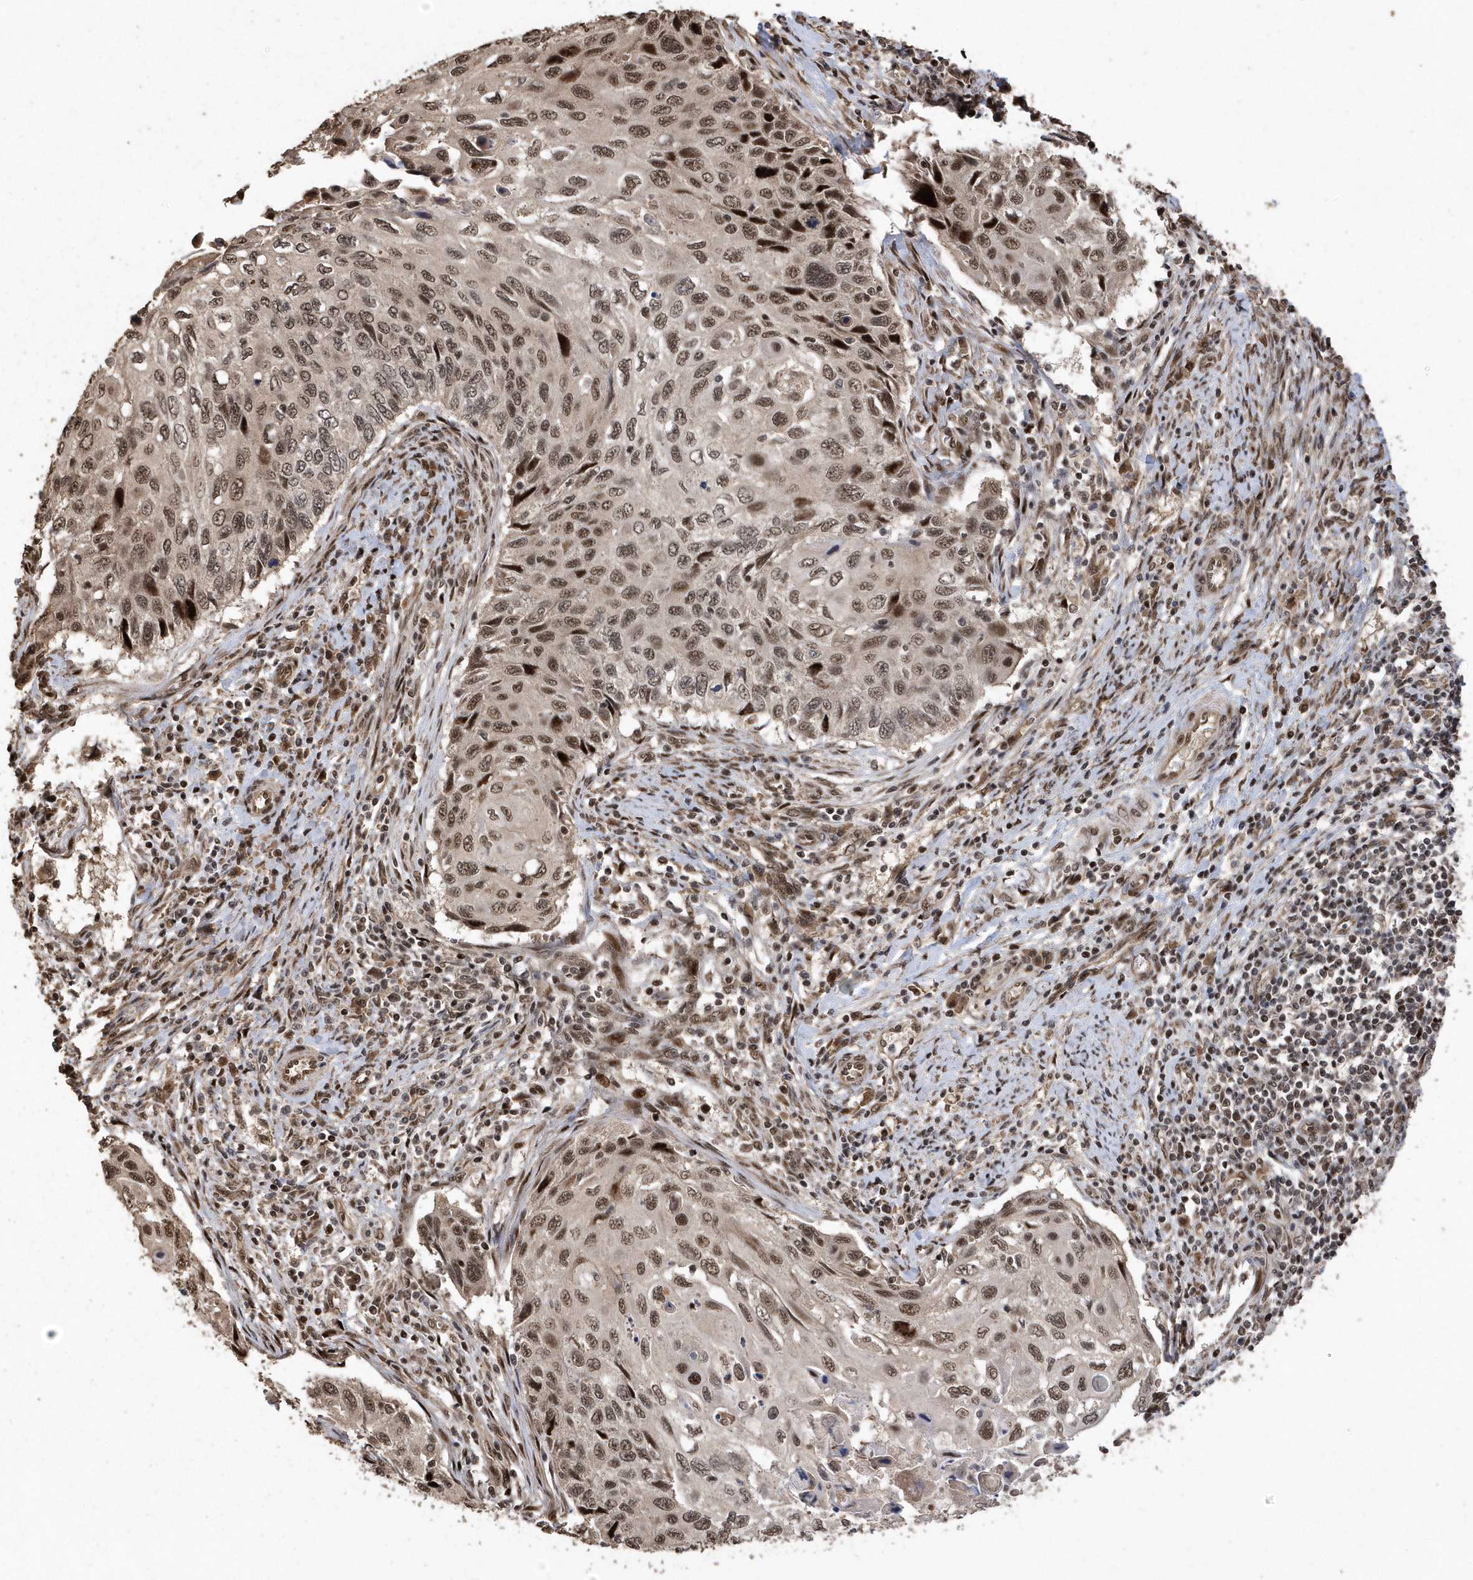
{"staining": {"intensity": "moderate", "quantity": ">75%", "location": "nuclear"}, "tissue": "cervical cancer", "cell_type": "Tumor cells", "image_type": "cancer", "snomed": [{"axis": "morphology", "description": "Squamous cell carcinoma, NOS"}, {"axis": "topography", "description": "Cervix"}], "caption": "Protein expression analysis of human cervical cancer (squamous cell carcinoma) reveals moderate nuclear positivity in approximately >75% of tumor cells.", "gene": "INTS12", "patient": {"sex": "female", "age": 70}}